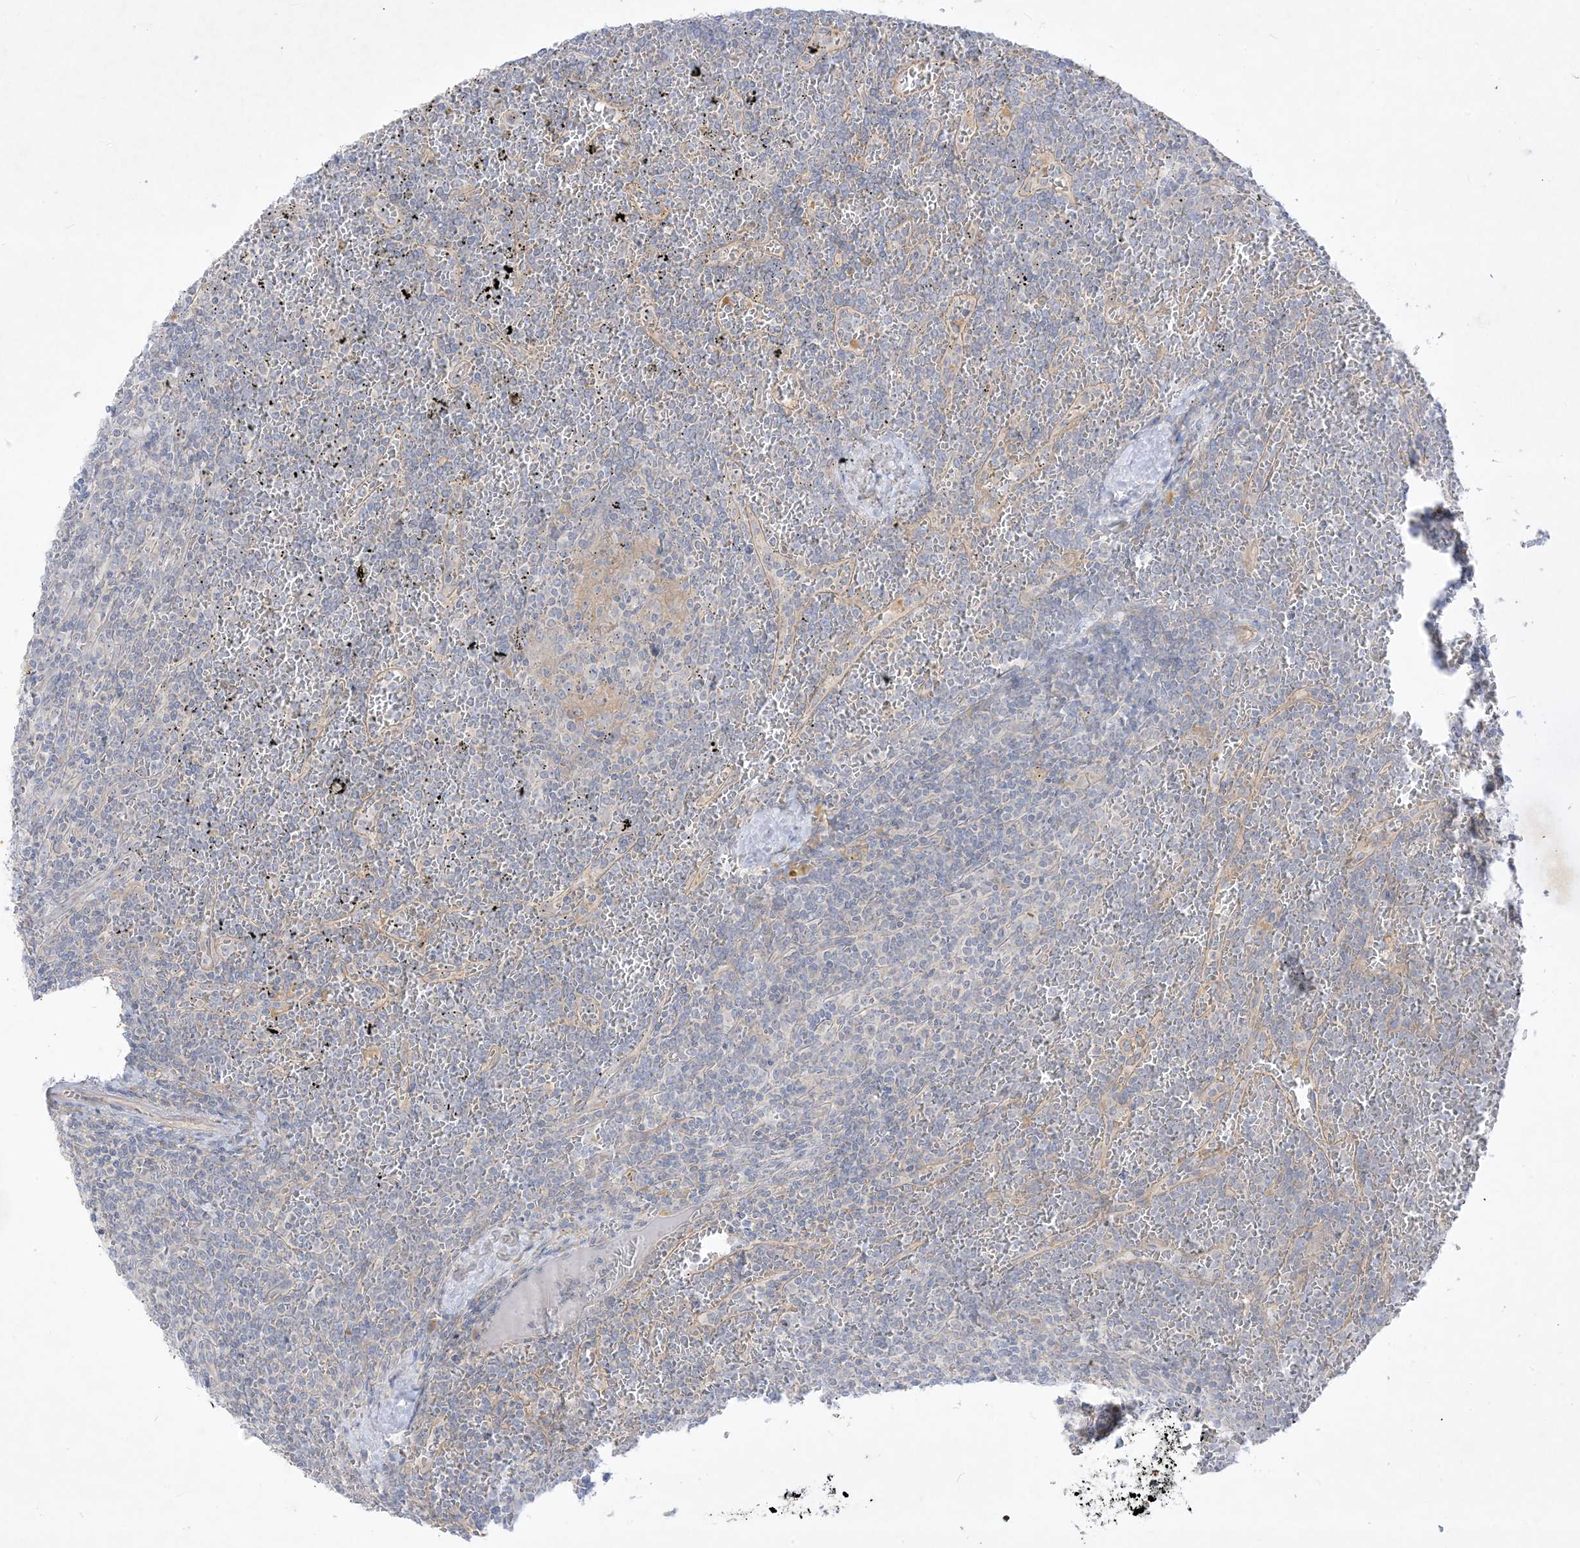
{"staining": {"intensity": "negative", "quantity": "none", "location": "none"}, "tissue": "lymphoma", "cell_type": "Tumor cells", "image_type": "cancer", "snomed": [{"axis": "morphology", "description": "Malignant lymphoma, non-Hodgkin's type, Low grade"}, {"axis": "topography", "description": "Spleen"}], "caption": "Immunohistochemical staining of human malignant lymphoma, non-Hodgkin's type (low-grade) reveals no significant staining in tumor cells.", "gene": "PLEKHA3", "patient": {"sex": "female", "age": 19}}